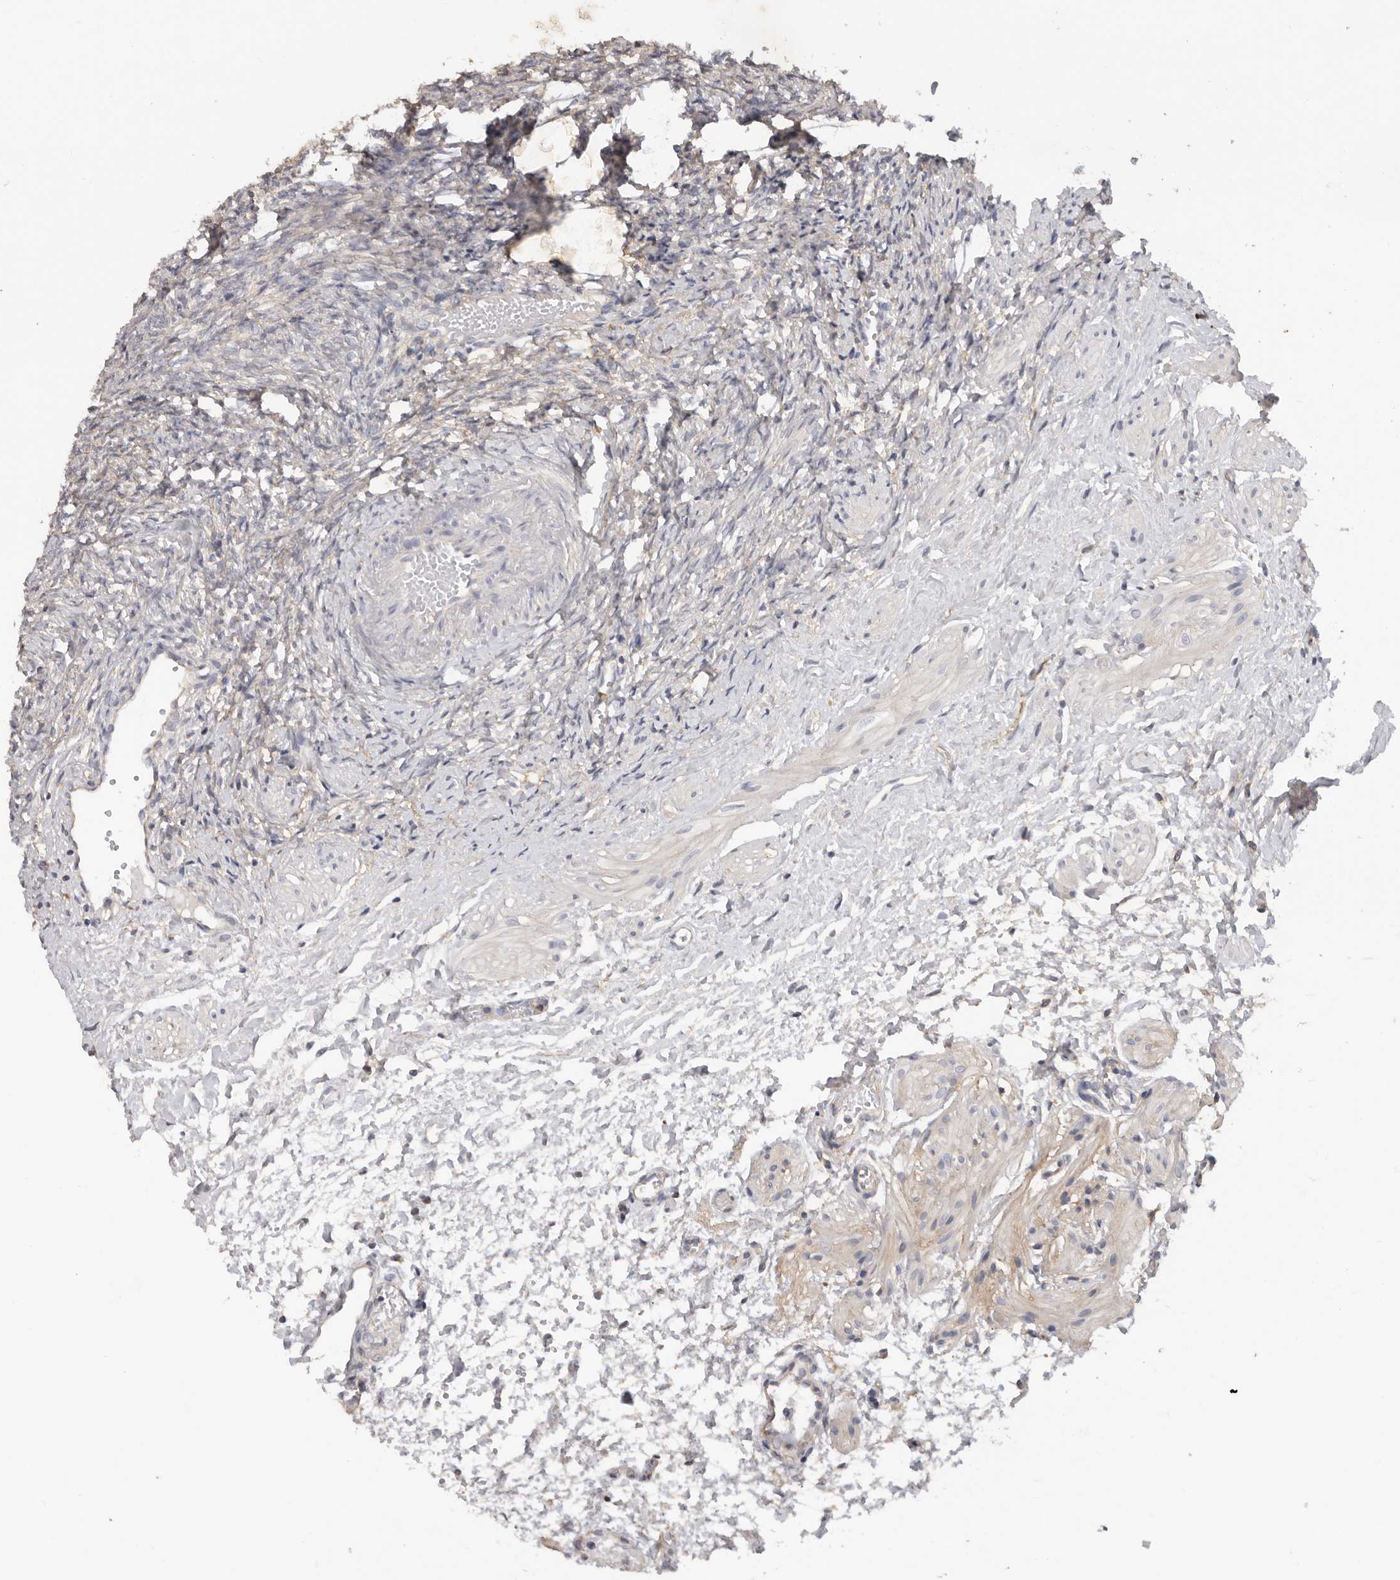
{"staining": {"intensity": "negative", "quantity": "none", "location": "none"}, "tissue": "ovary", "cell_type": "Follicle cells", "image_type": "normal", "snomed": [{"axis": "morphology", "description": "Normal tissue, NOS"}, {"axis": "topography", "description": "Ovary"}], "caption": "The image displays no staining of follicle cells in unremarkable ovary. The staining is performed using DAB (3,3'-diaminobenzidine) brown chromogen with nuclei counter-stained in using hematoxylin.", "gene": "WDTC1", "patient": {"sex": "female", "age": 41}}